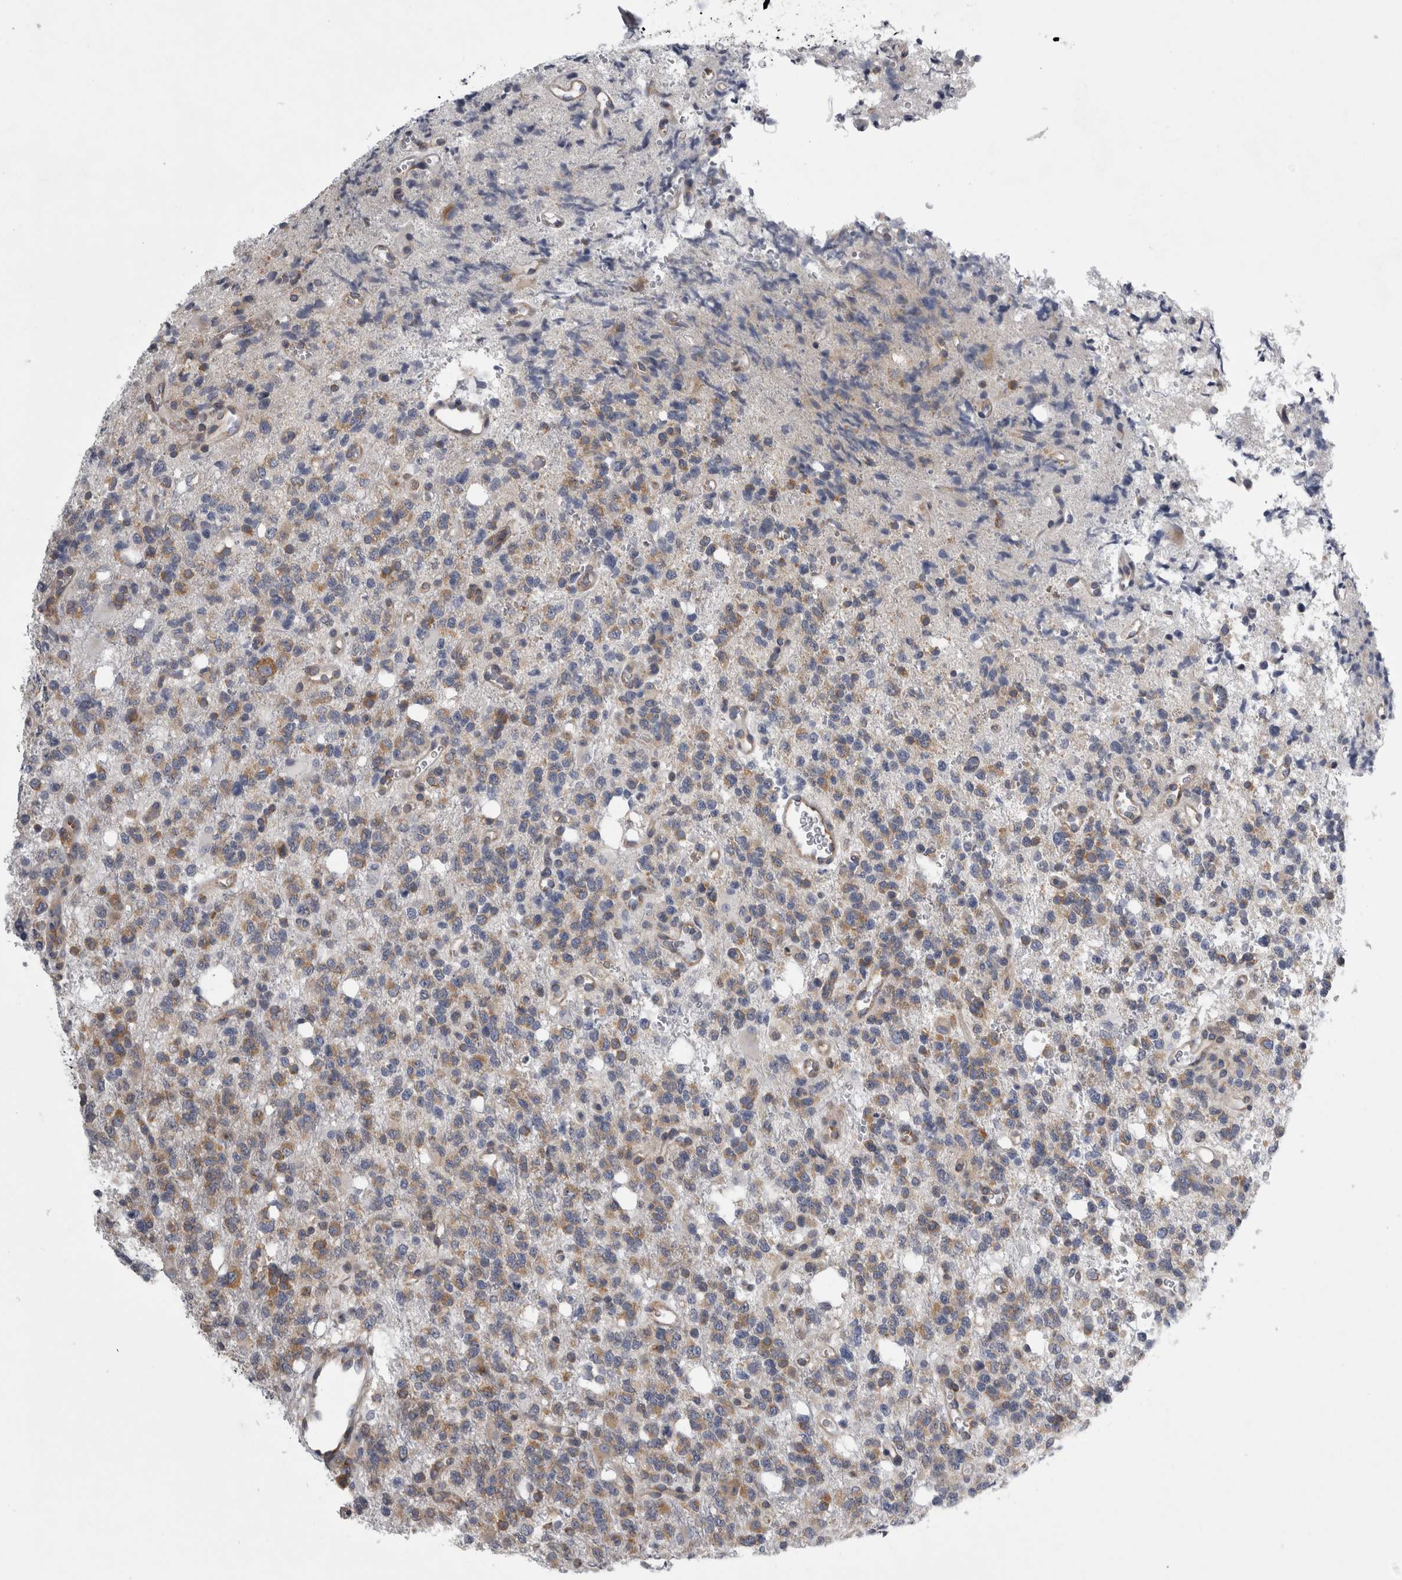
{"staining": {"intensity": "moderate", "quantity": ">75%", "location": "cytoplasmic/membranous"}, "tissue": "glioma", "cell_type": "Tumor cells", "image_type": "cancer", "snomed": [{"axis": "morphology", "description": "Glioma, malignant, High grade"}, {"axis": "topography", "description": "Brain"}], "caption": "Immunohistochemical staining of human high-grade glioma (malignant) shows medium levels of moderate cytoplasmic/membranous expression in about >75% of tumor cells. (Brightfield microscopy of DAB IHC at high magnification).", "gene": "PRRC2C", "patient": {"sex": "female", "age": 62}}